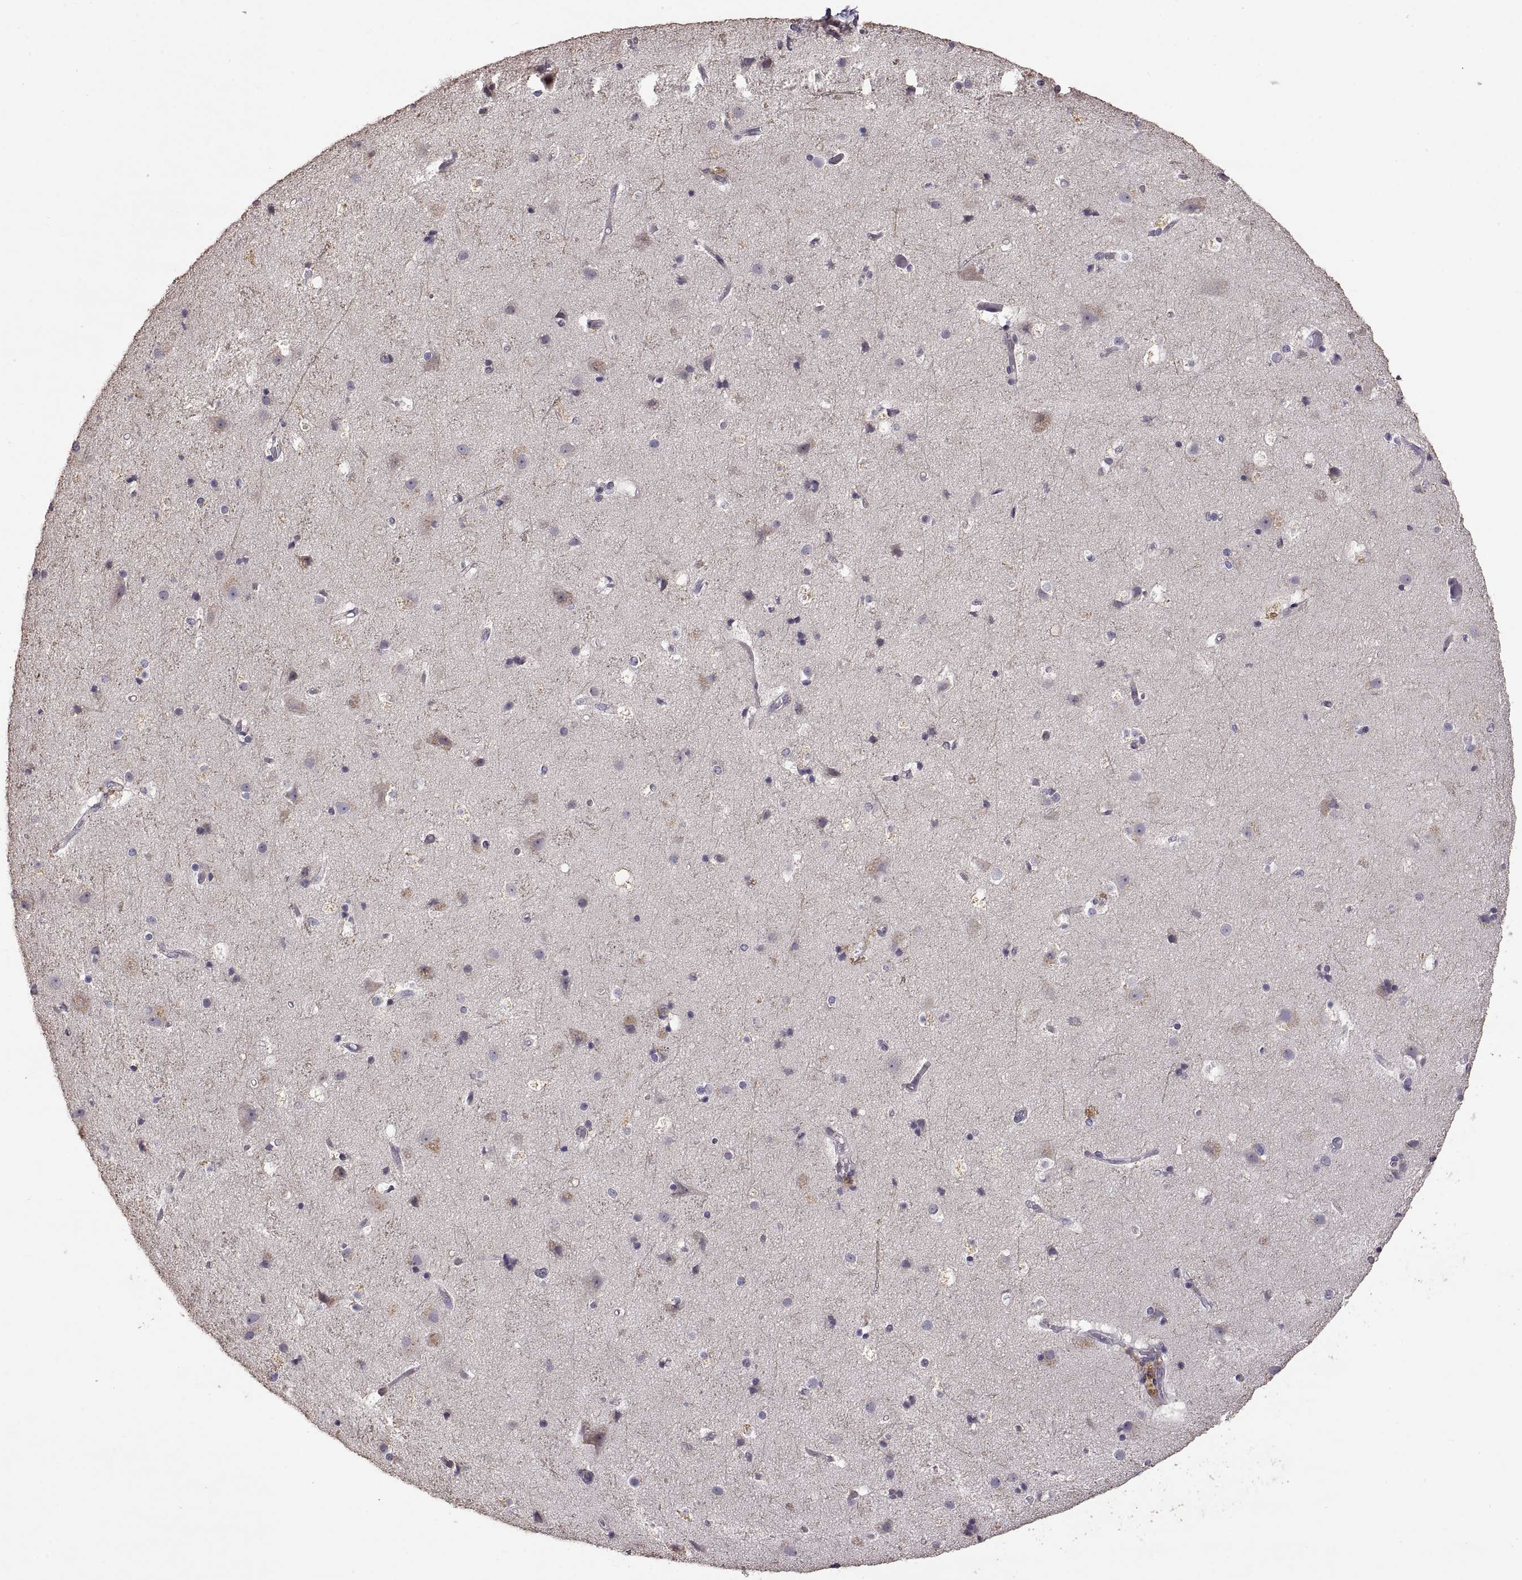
{"staining": {"intensity": "negative", "quantity": "none", "location": "none"}, "tissue": "cerebral cortex", "cell_type": "Endothelial cells", "image_type": "normal", "snomed": [{"axis": "morphology", "description": "Normal tissue, NOS"}, {"axis": "topography", "description": "Cerebral cortex"}], "caption": "DAB immunohistochemical staining of benign cerebral cortex demonstrates no significant staining in endothelial cells. (DAB (3,3'-diaminobenzidine) immunohistochemistry (IHC), high magnification).", "gene": "DEFB136", "patient": {"sex": "female", "age": 52}}